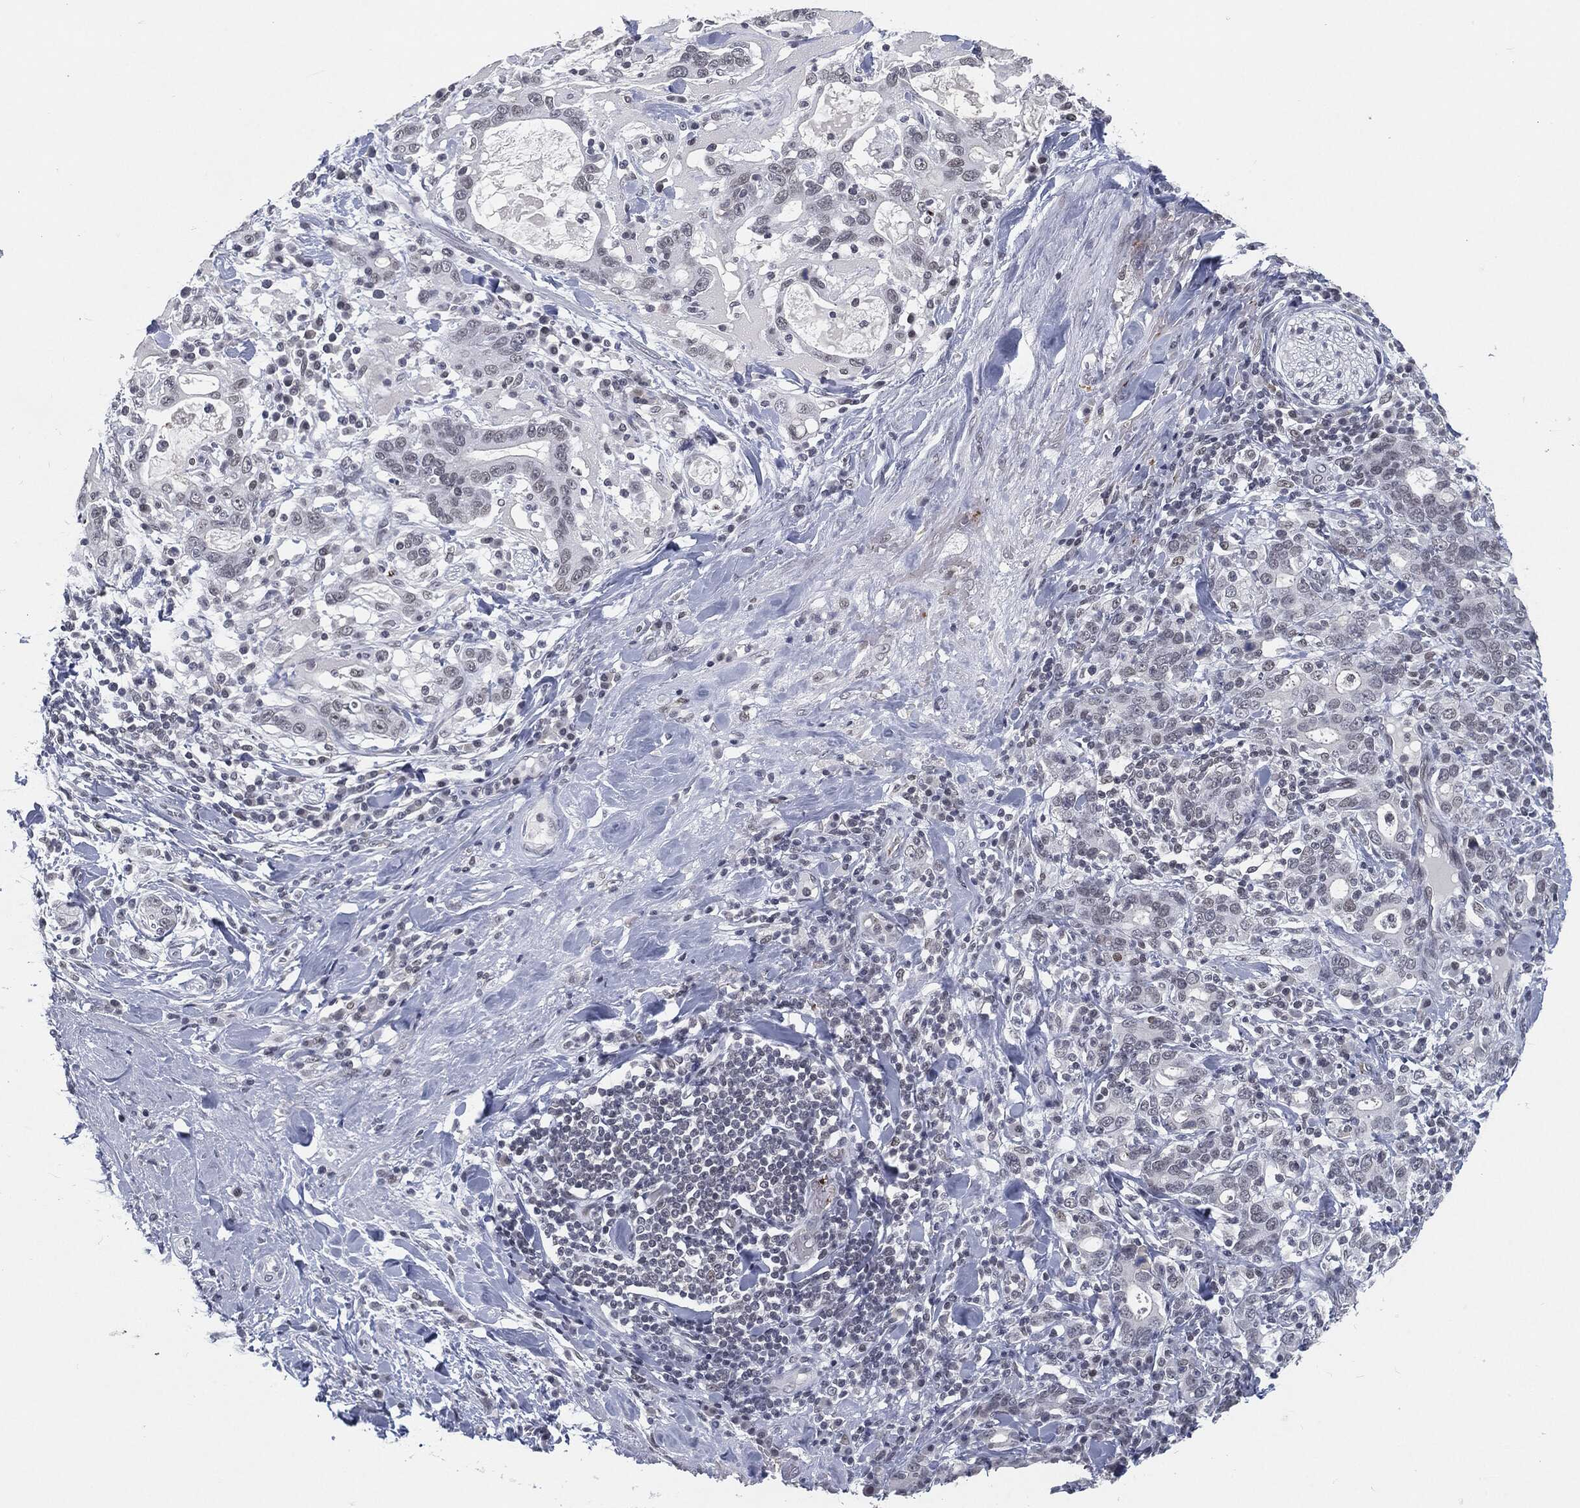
{"staining": {"intensity": "negative", "quantity": "none", "location": "none"}, "tissue": "stomach cancer", "cell_type": "Tumor cells", "image_type": "cancer", "snomed": [{"axis": "morphology", "description": "Adenocarcinoma, NOS"}, {"axis": "topography", "description": "Stomach"}], "caption": "A high-resolution photomicrograph shows immunohistochemistry staining of adenocarcinoma (stomach), which shows no significant positivity in tumor cells.", "gene": "ANXA1", "patient": {"sex": "male", "age": 79}}